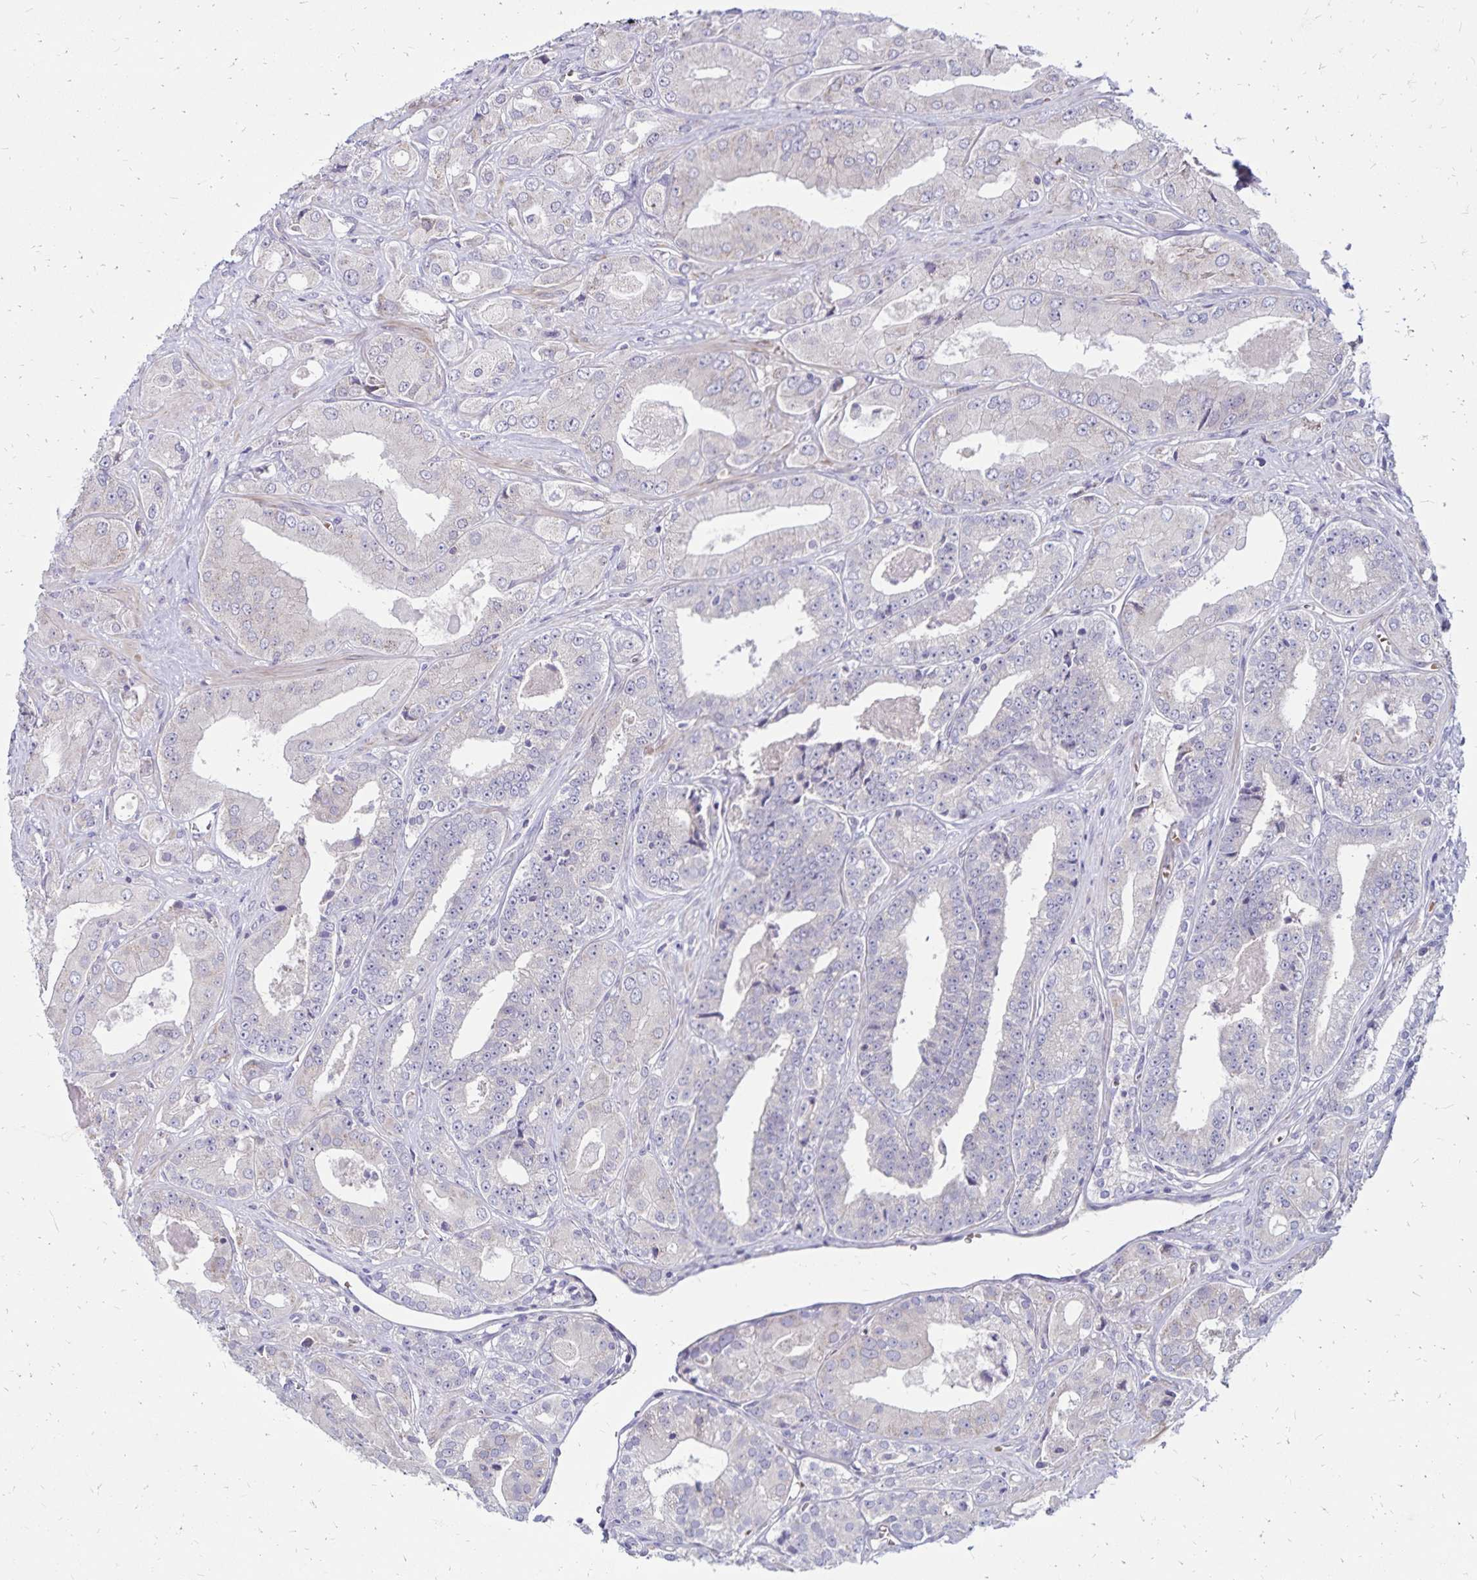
{"staining": {"intensity": "negative", "quantity": "none", "location": "none"}, "tissue": "prostate cancer", "cell_type": "Tumor cells", "image_type": "cancer", "snomed": [{"axis": "morphology", "description": "Adenocarcinoma, Low grade"}, {"axis": "topography", "description": "Prostate"}], "caption": "This is an immunohistochemistry photomicrograph of prostate cancer (adenocarcinoma (low-grade)). There is no positivity in tumor cells.", "gene": "FSD1", "patient": {"sex": "male", "age": 60}}